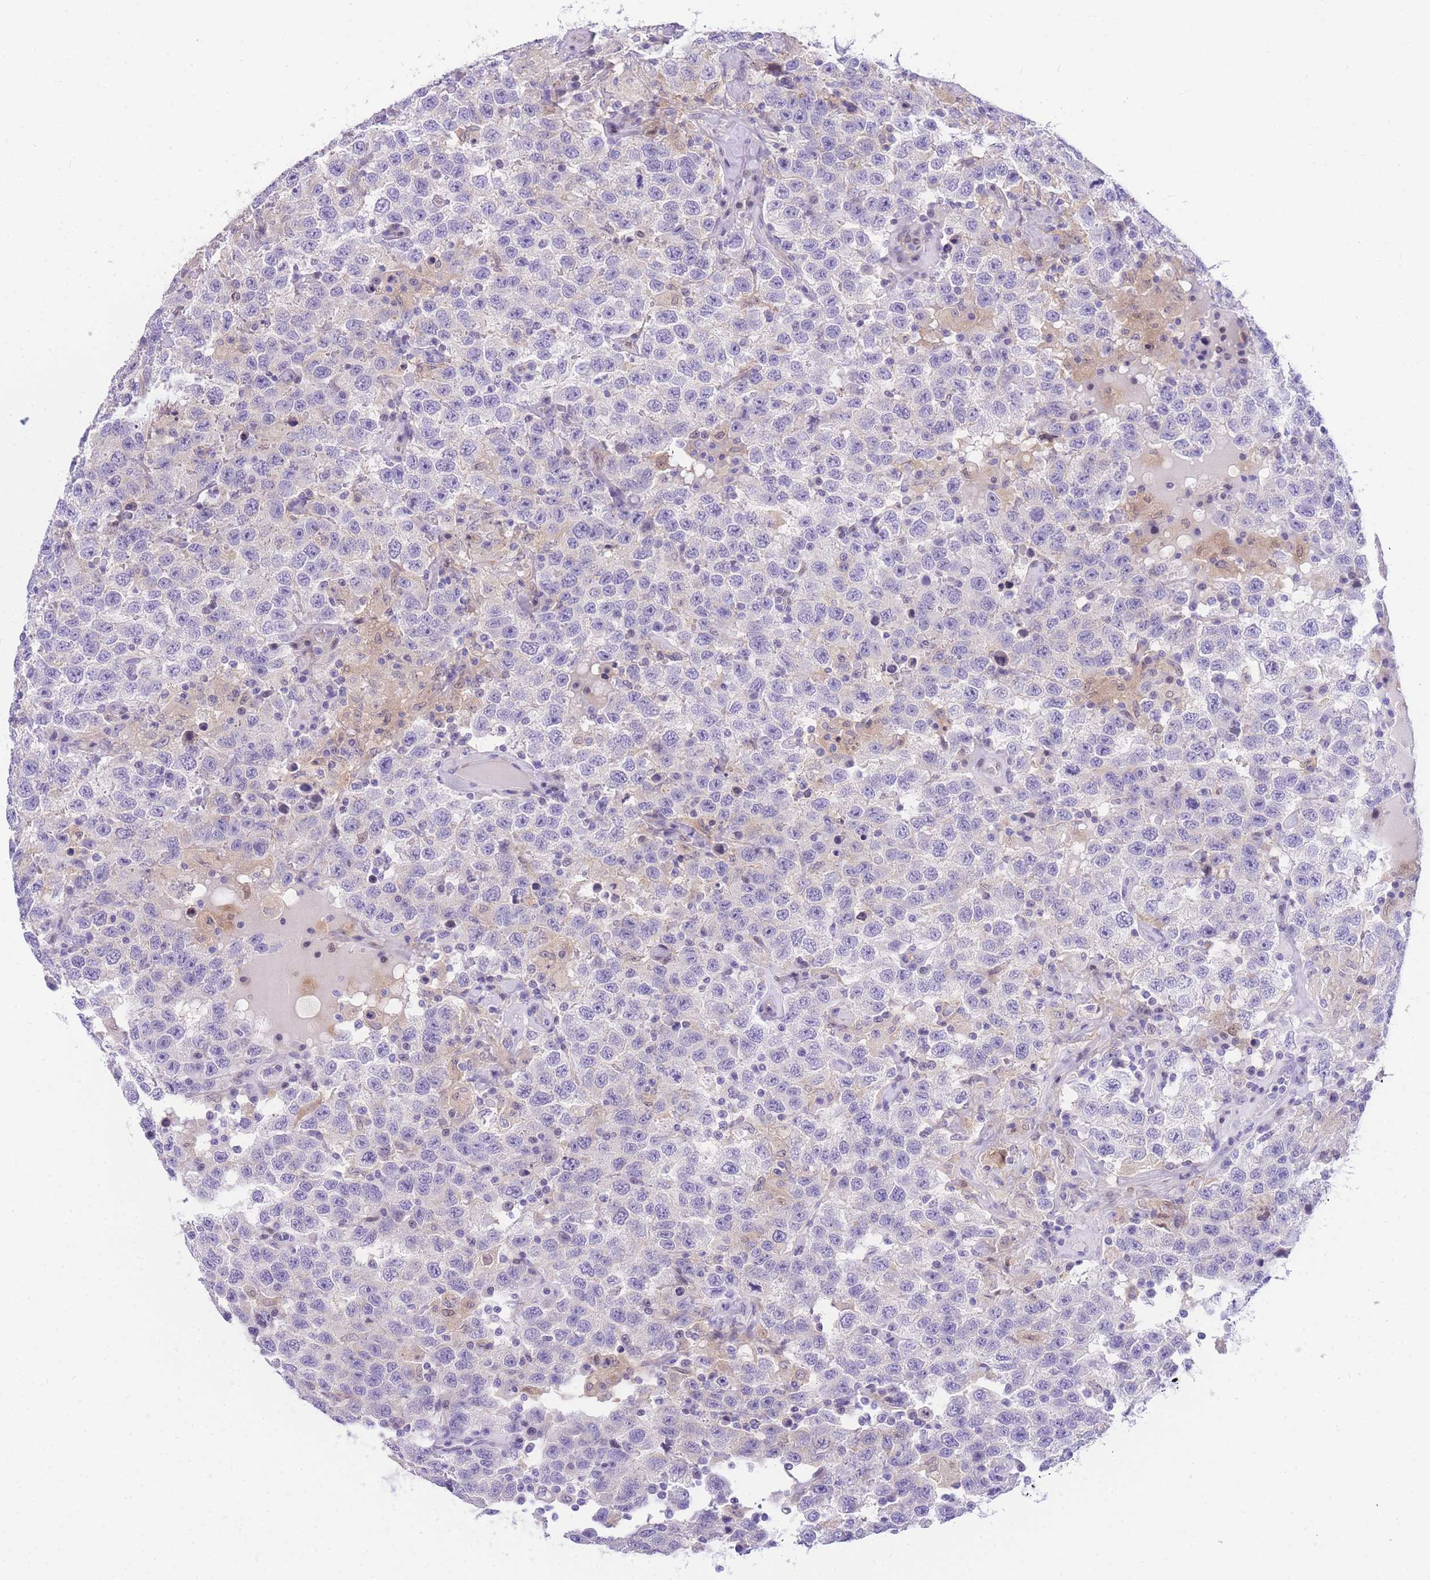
{"staining": {"intensity": "negative", "quantity": "none", "location": "none"}, "tissue": "testis cancer", "cell_type": "Tumor cells", "image_type": "cancer", "snomed": [{"axis": "morphology", "description": "Seminoma, NOS"}, {"axis": "topography", "description": "Testis"}], "caption": "Immunohistochemistry of testis seminoma displays no expression in tumor cells. (Brightfield microscopy of DAB IHC at high magnification).", "gene": "TIFAB", "patient": {"sex": "male", "age": 41}}